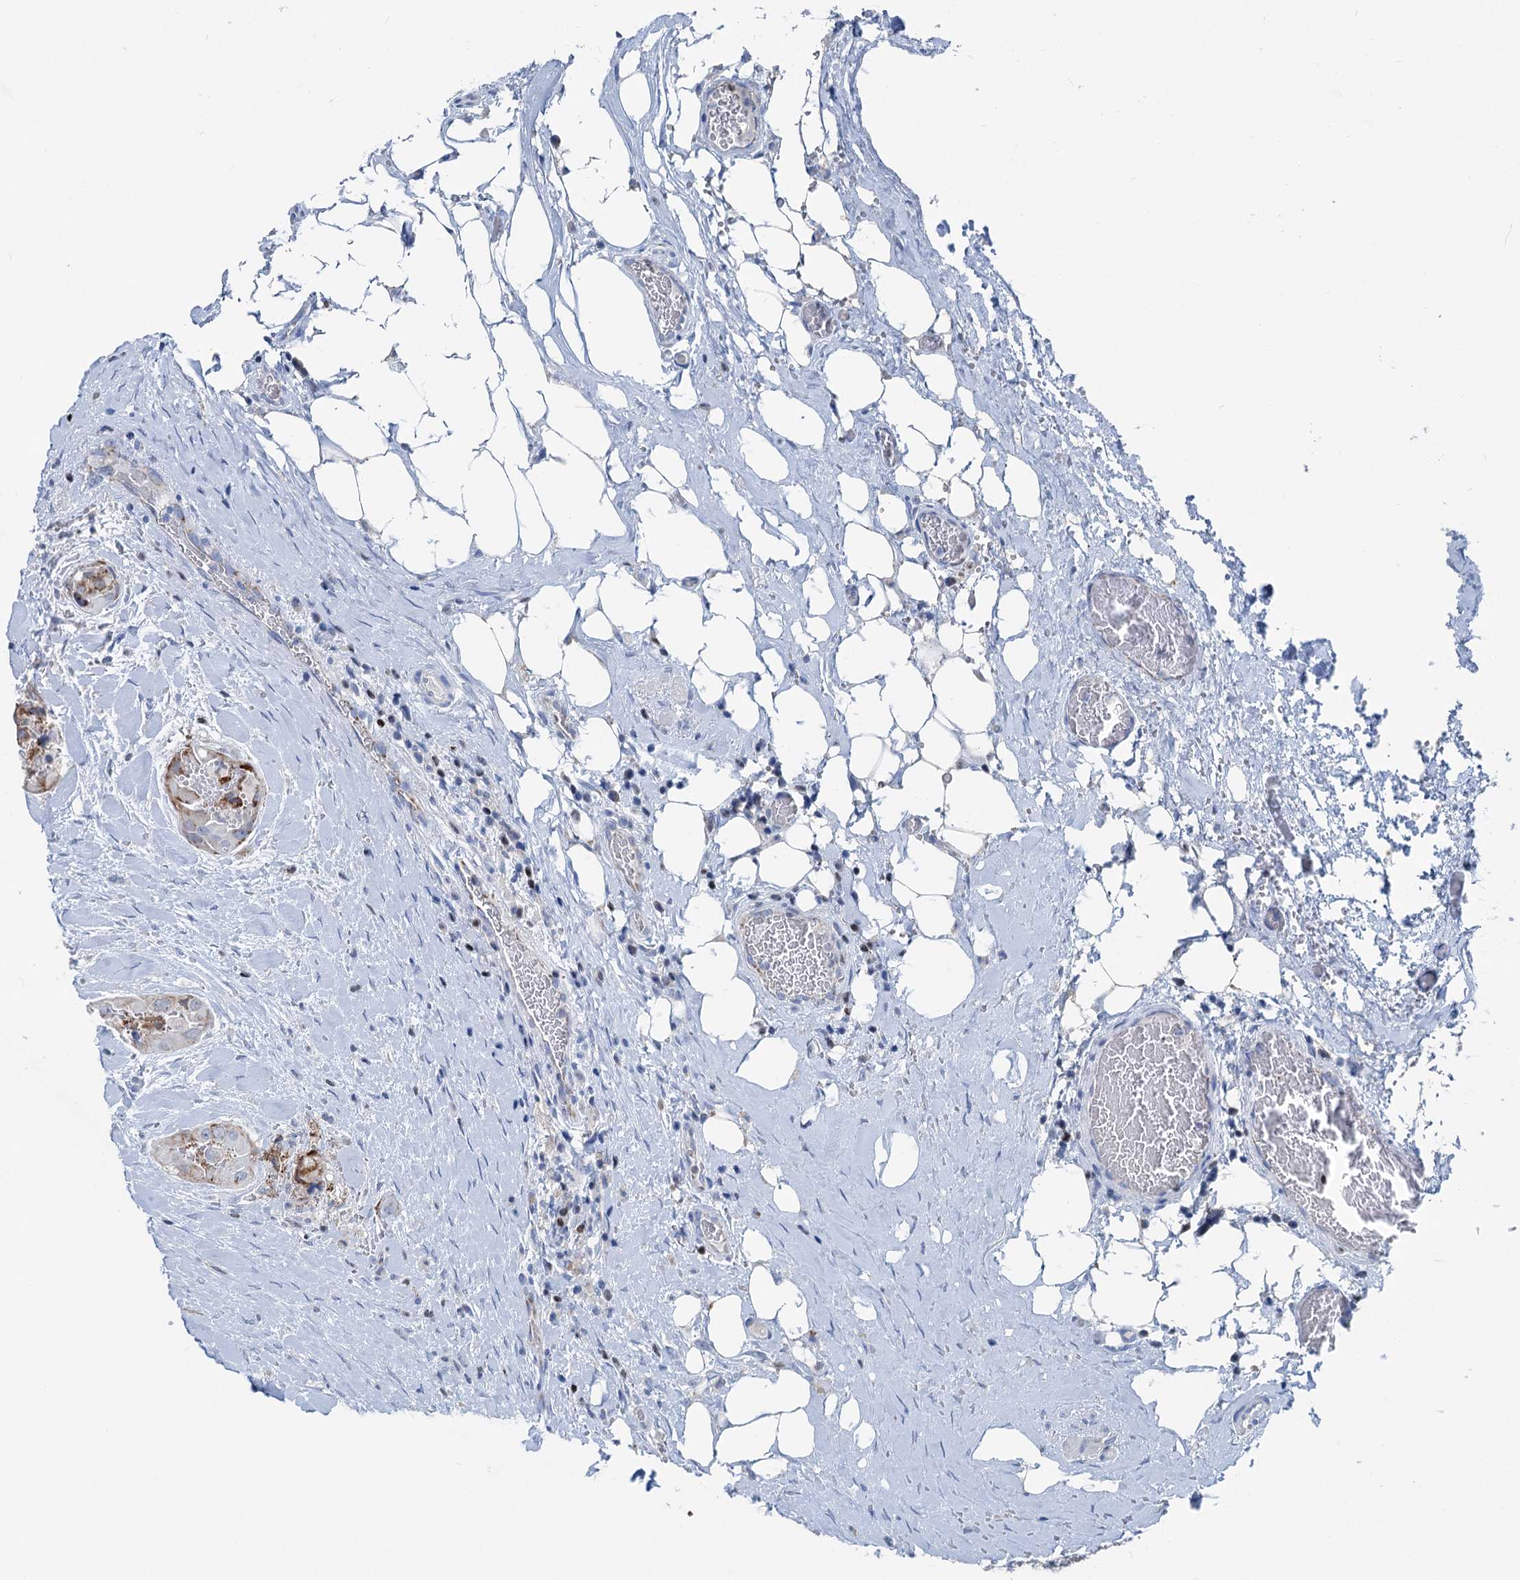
{"staining": {"intensity": "moderate", "quantity": ">75%", "location": "cytoplasmic/membranous"}, "tissue": "thyroid cancer", "cell_type": "Tumor cells", "image_type": "cancer", "snomed": [{"axis": "morphology", "description": "Papillary adenocarcinoma, NOS"}, {"axis": "topography", "description": "Thyroid gland"}], "caption": "Thyroid cancer (papillary adenocarcinoma) stained with DAB (3,3'-diaminobenzidine) immunohistochemistry (IHC) exhibits medium levels of moderate cytoplasmic/membranous positivity in about >75% of tumor cells.", "gene": "ELP4", "patient": {"sex": "female", "age": 59}}